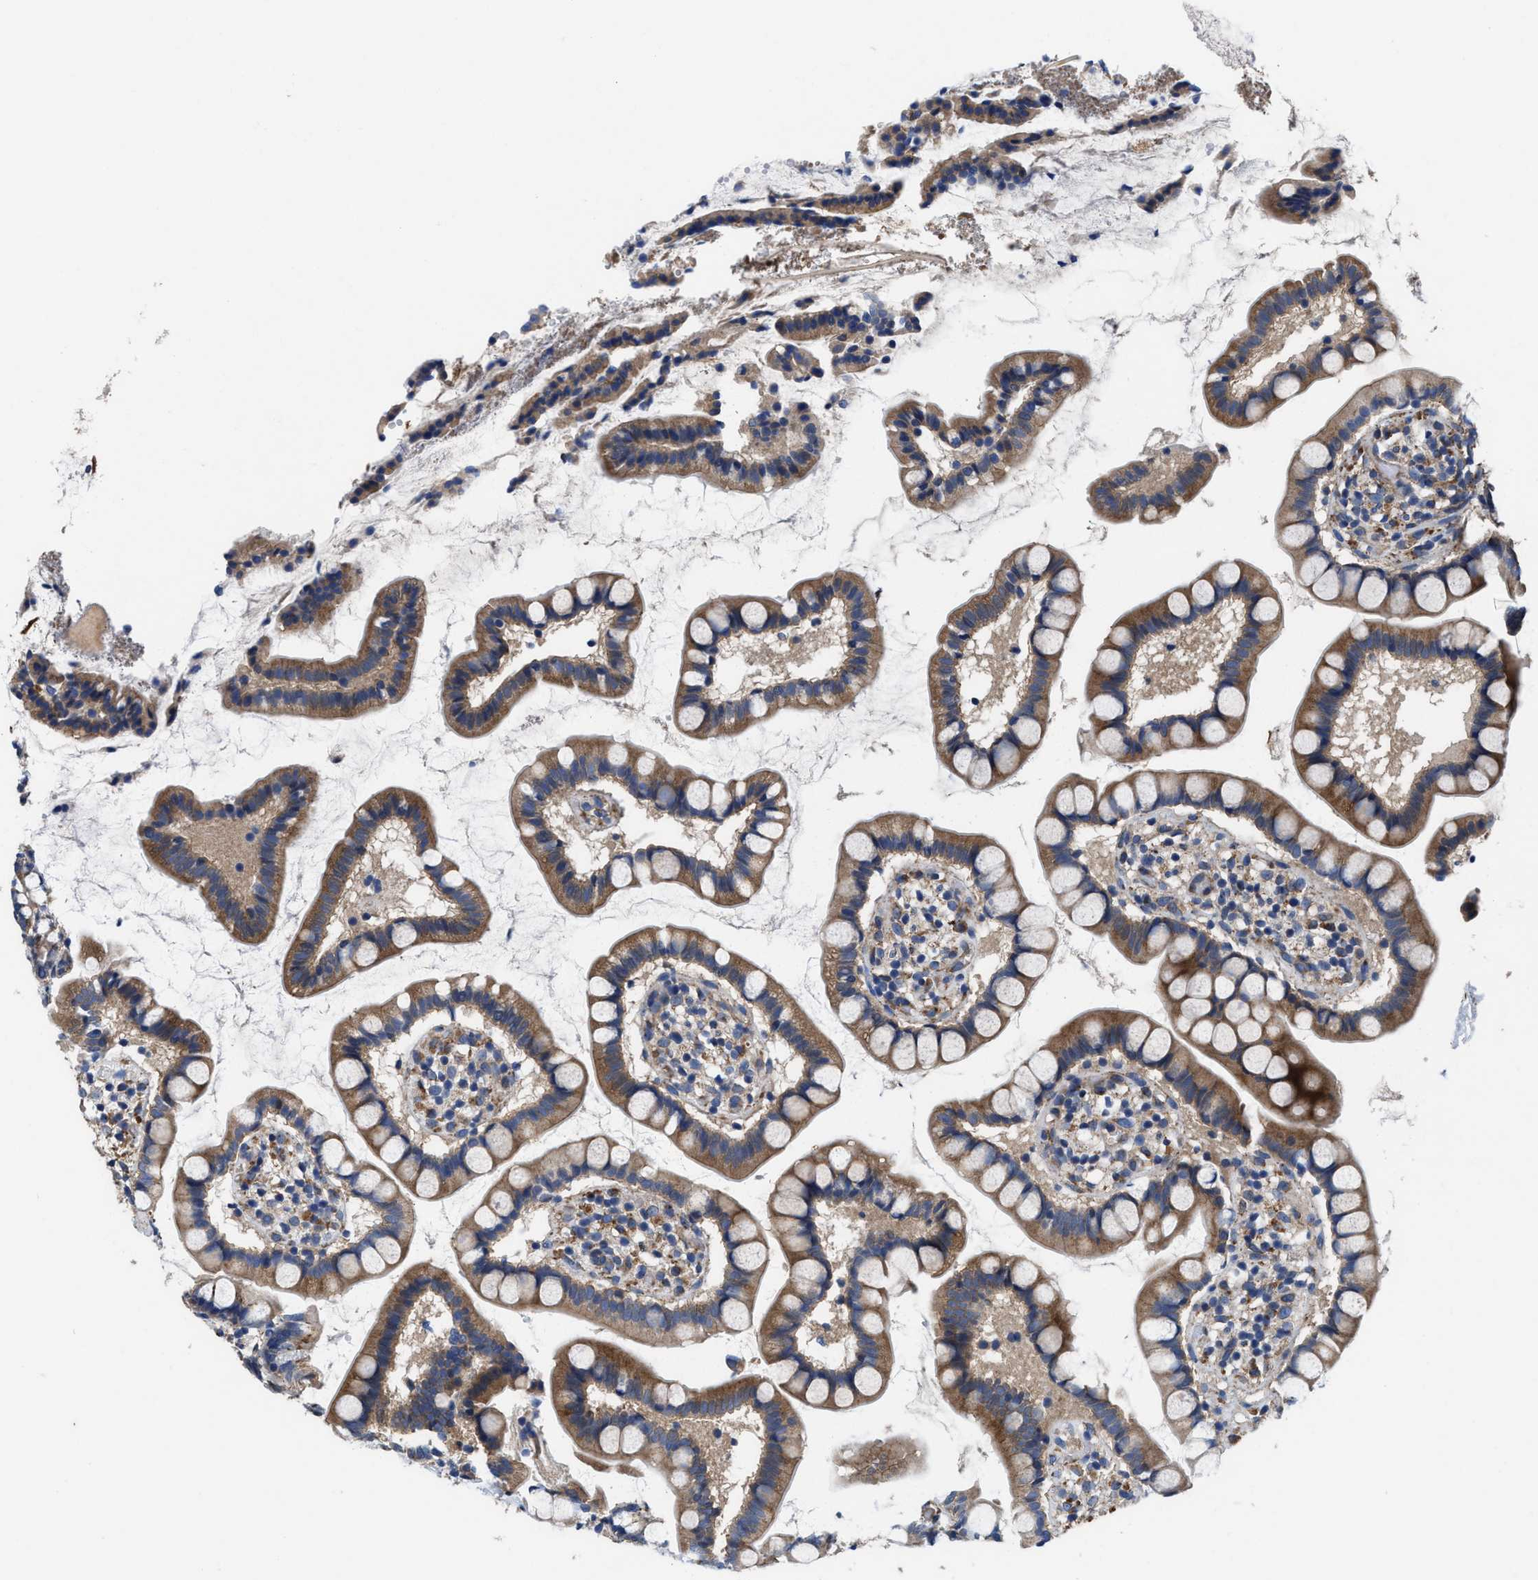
{"staining": {"intensity": "moderate", "quantity": ">75%", "location": "cytoplasmic/membranous"}, "tissue": "small intestine", "cell_type": "Glandular cells", "image_type": "normal", "snomed": [{"axis": "morphology", "description": "Normal tissue, NOS"}, {"axis": "topography", "description": "Small intestine"}], "caption": "A histopathology image showing moderate cytoplasmic/membranous positivity in about >75% of glandular cells in benign small intestine, as visualized by brown immunohistochemical staining.", "gene": "IDNK", "patient": {"sex": "female", "age": 84}}